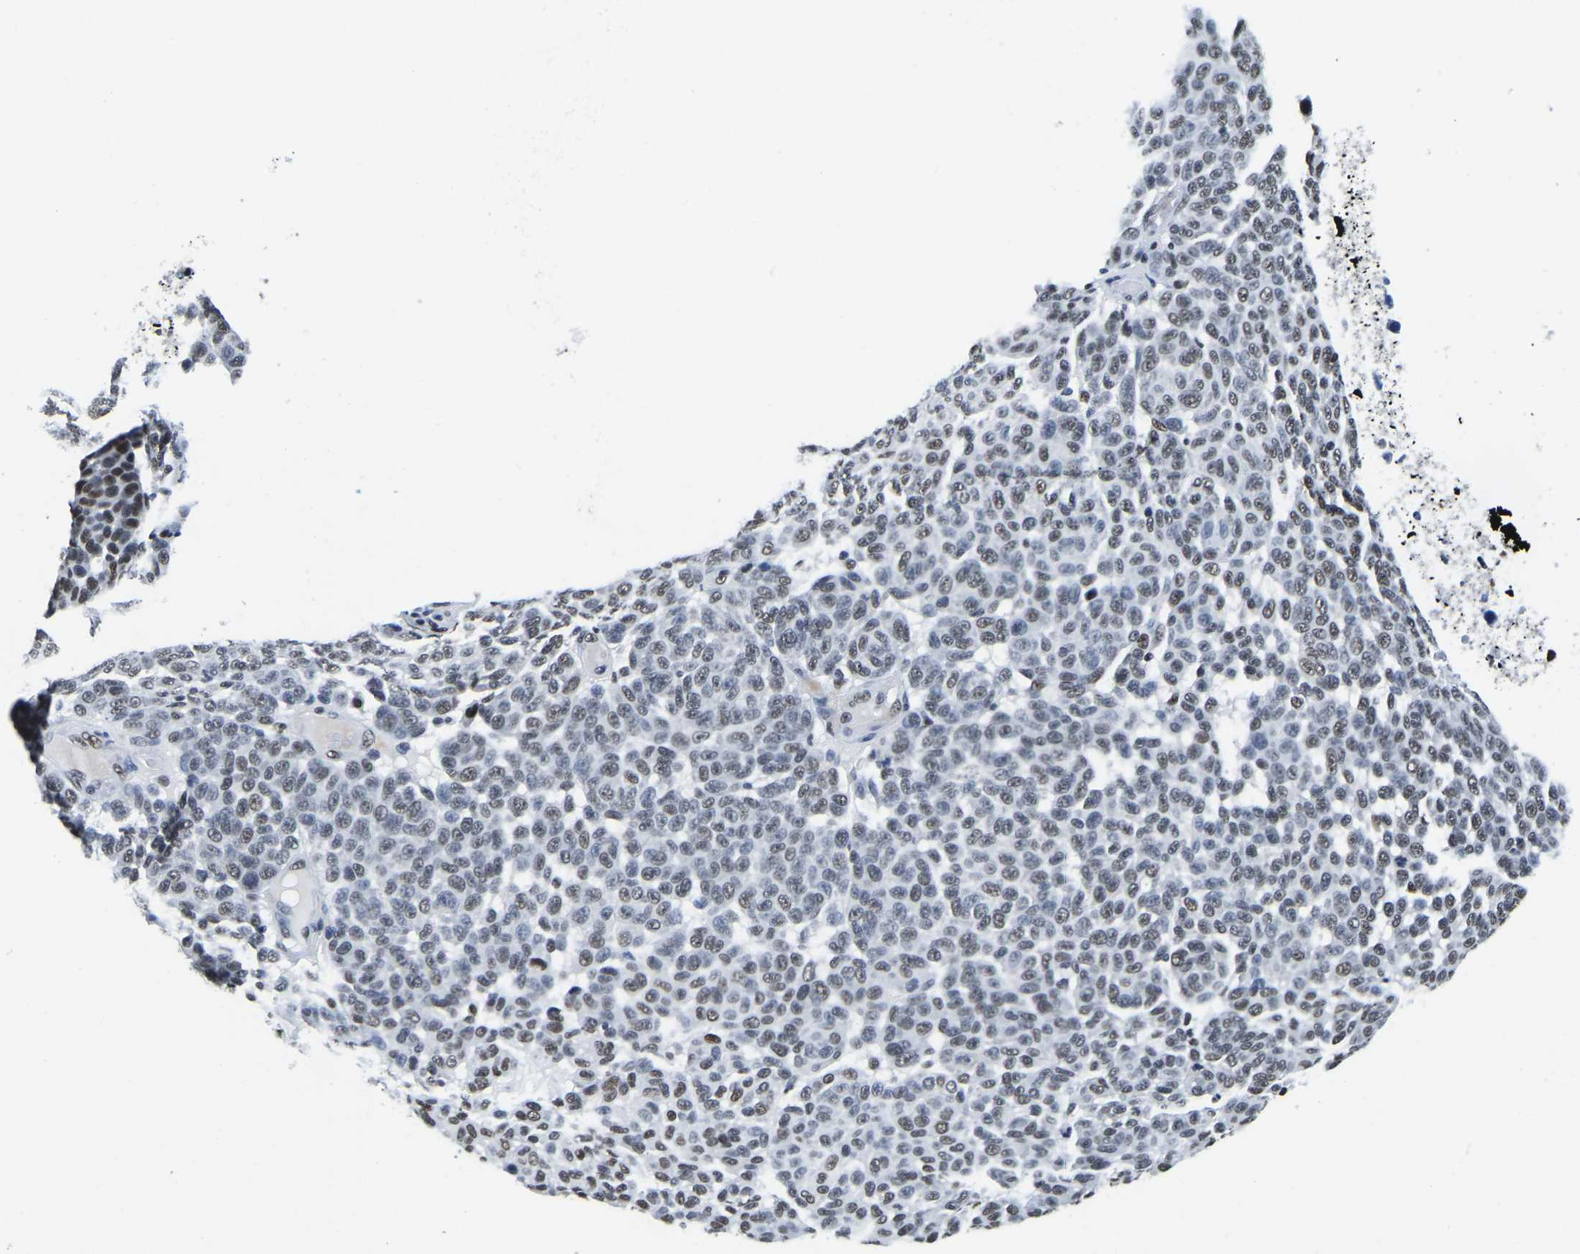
{"staining": {"intensity": "moderate", "quantity": "<25%", "location": "nuclear"}, "tissue": "melanoma", "cell_type": "Tumor cells", "image_type": "cancer", "snomed": [{"axis": "morphology", "description": "Malignant melanoma, NOS"}, {"axis": "topography", "description": "Skin"}], "caption": "Moderate nuclear protein staining is identified in approximately <25% of tumor cells in malignant melanoma.", "gene": "UBA1", "patient": {"sex": "male", "age": 59}}